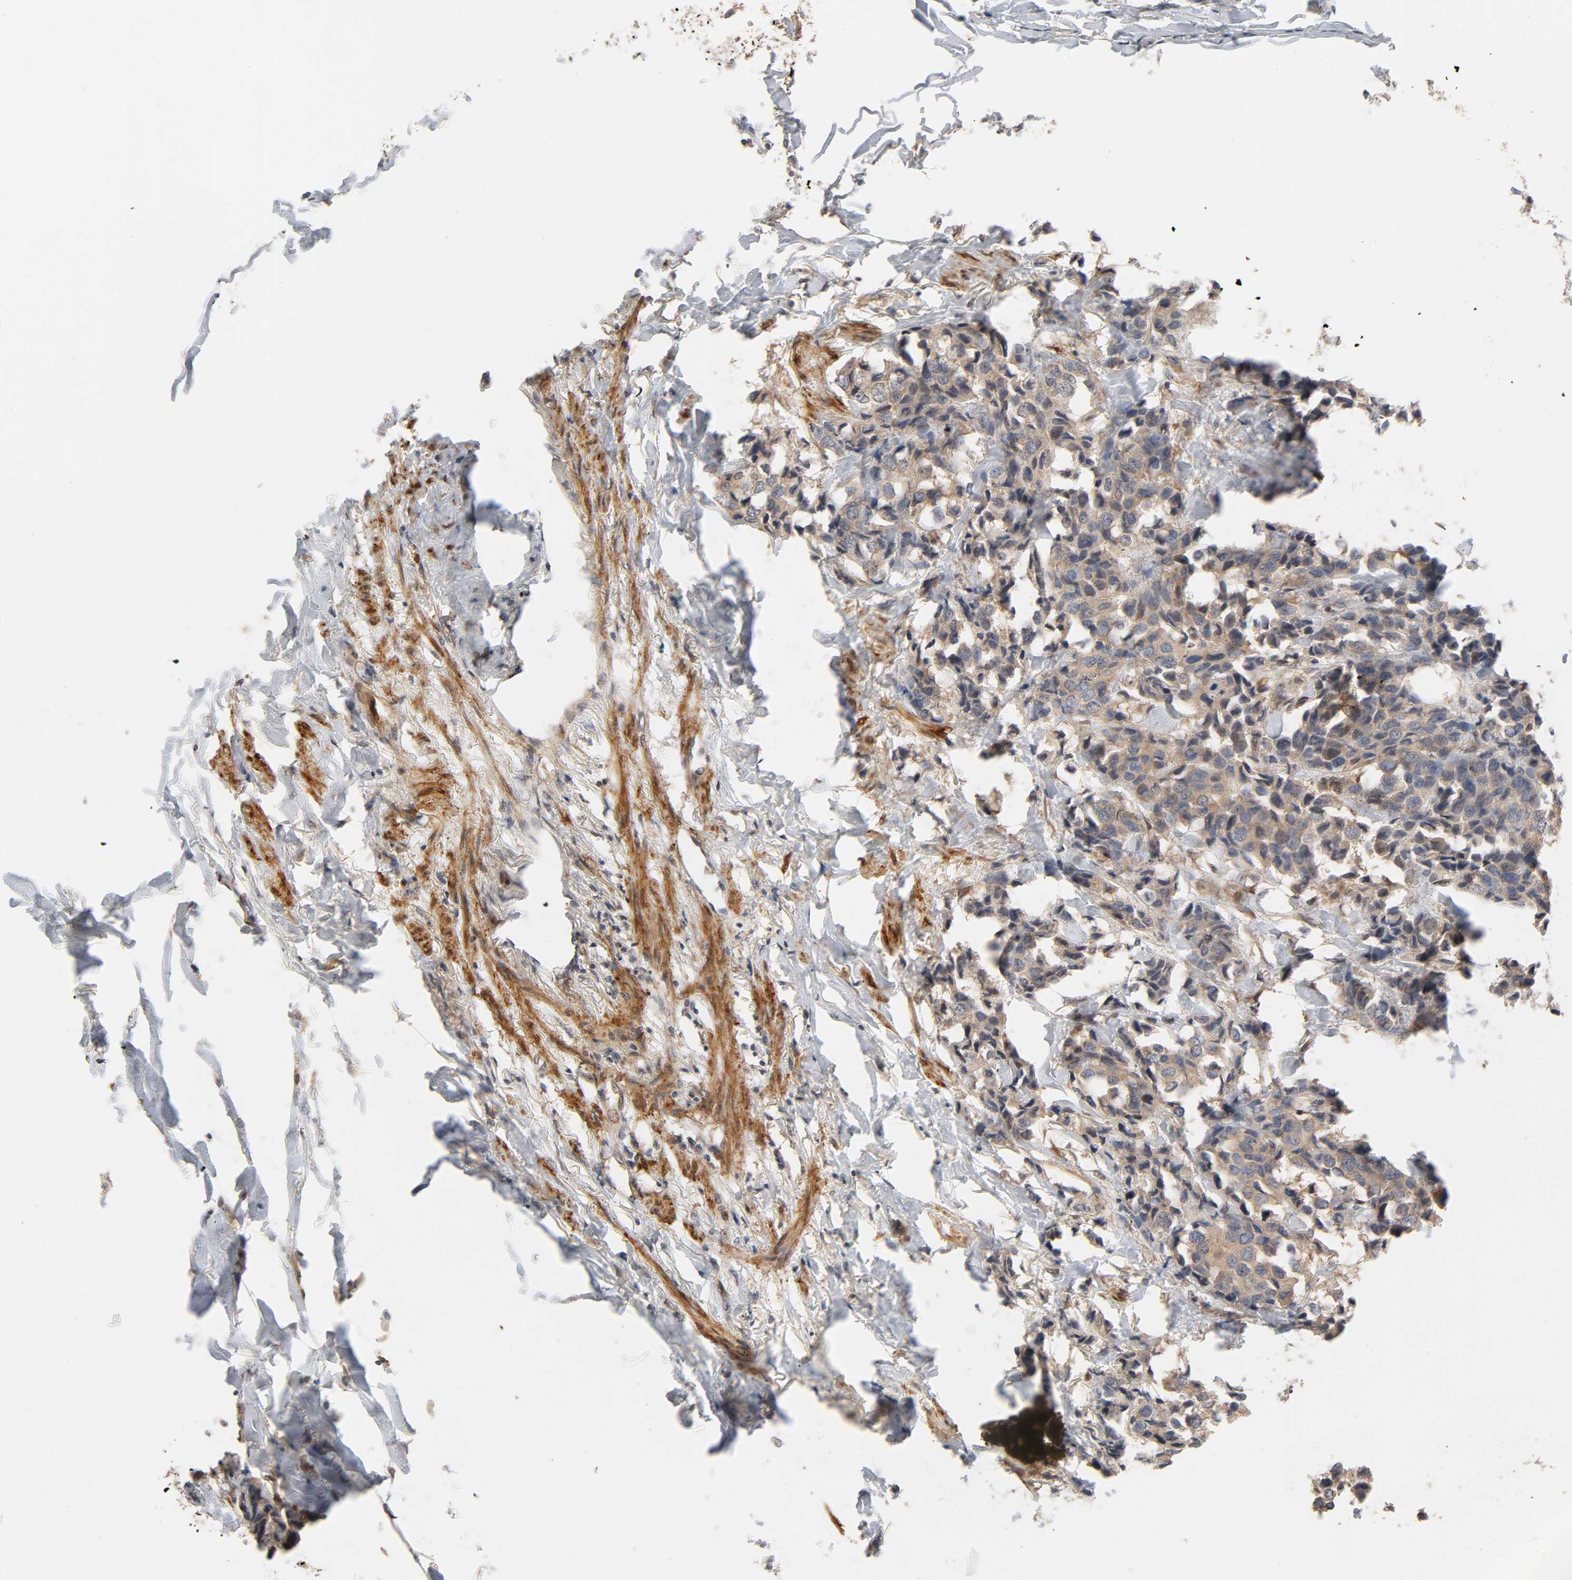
{"staining": {"intensity": "moderate", "quantity": ">75%", "location": "cytoplasmic/membranous"}, "tissue": "breast cancer", "cell_type": "Tumor cells", "image_type": "cancer", "snomed": [{"axis": "morphology", "description": "Duct carcinoma"}, {"axis": "topography", "description": "Breast"}], "caption": "DAB (3,3'-diaminobenzidine) immunohistochemical staining of human breast cancer shows moderate cytoplasmic/membranous protein expression in approximately >75% of tumor cells. The staining was performed using DAB, with brown indicating positive protein expression. Nuclei are stained blue with hematoxylin.", "gene": "NEMF", "patient": {"sex": "female", "age": 80}}